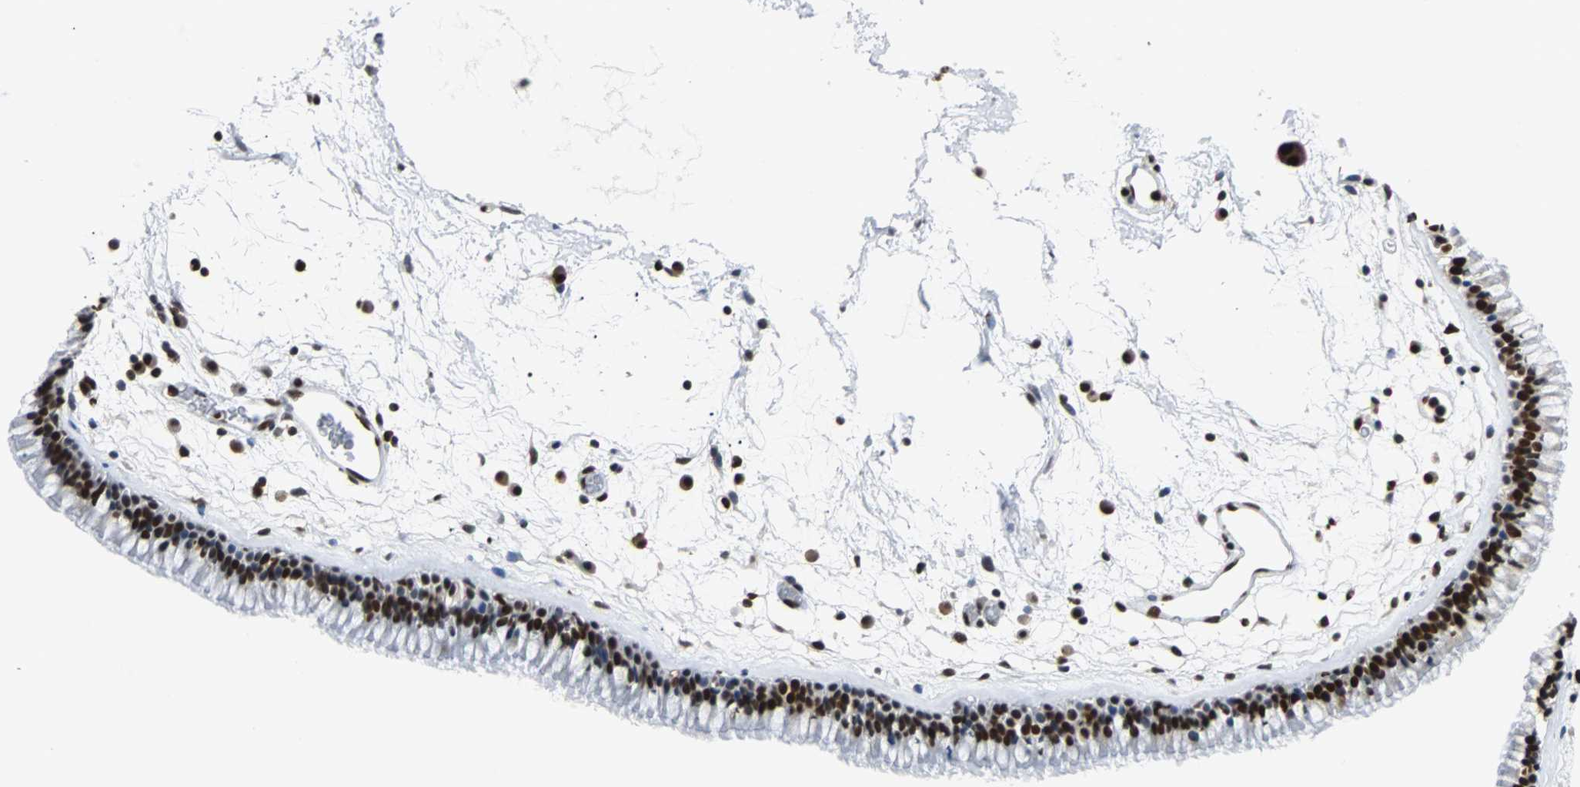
{"staining": {"intensity": "strong", "quantity": ">75%", "location": "nuclear"}, "tissue": "nasopharynx", "cell_type": "Respiratory epithelial cells", "image_type": "normal", "snomed": [{"axis": "morphology", "description": "Normal tissue, NOS"}, {"axis": "morphology", "description": "Inflammation, NOS"}, {"axis": "topography", "description": "Nasopharynx"}], "caption": "A photomicrograph of nasopharynx stained for a protein displays strong nuclear brown staining in respiratory epithelial cells.", "gene": "XRCC4", "patient": {"sex": "male", "age": 48}}